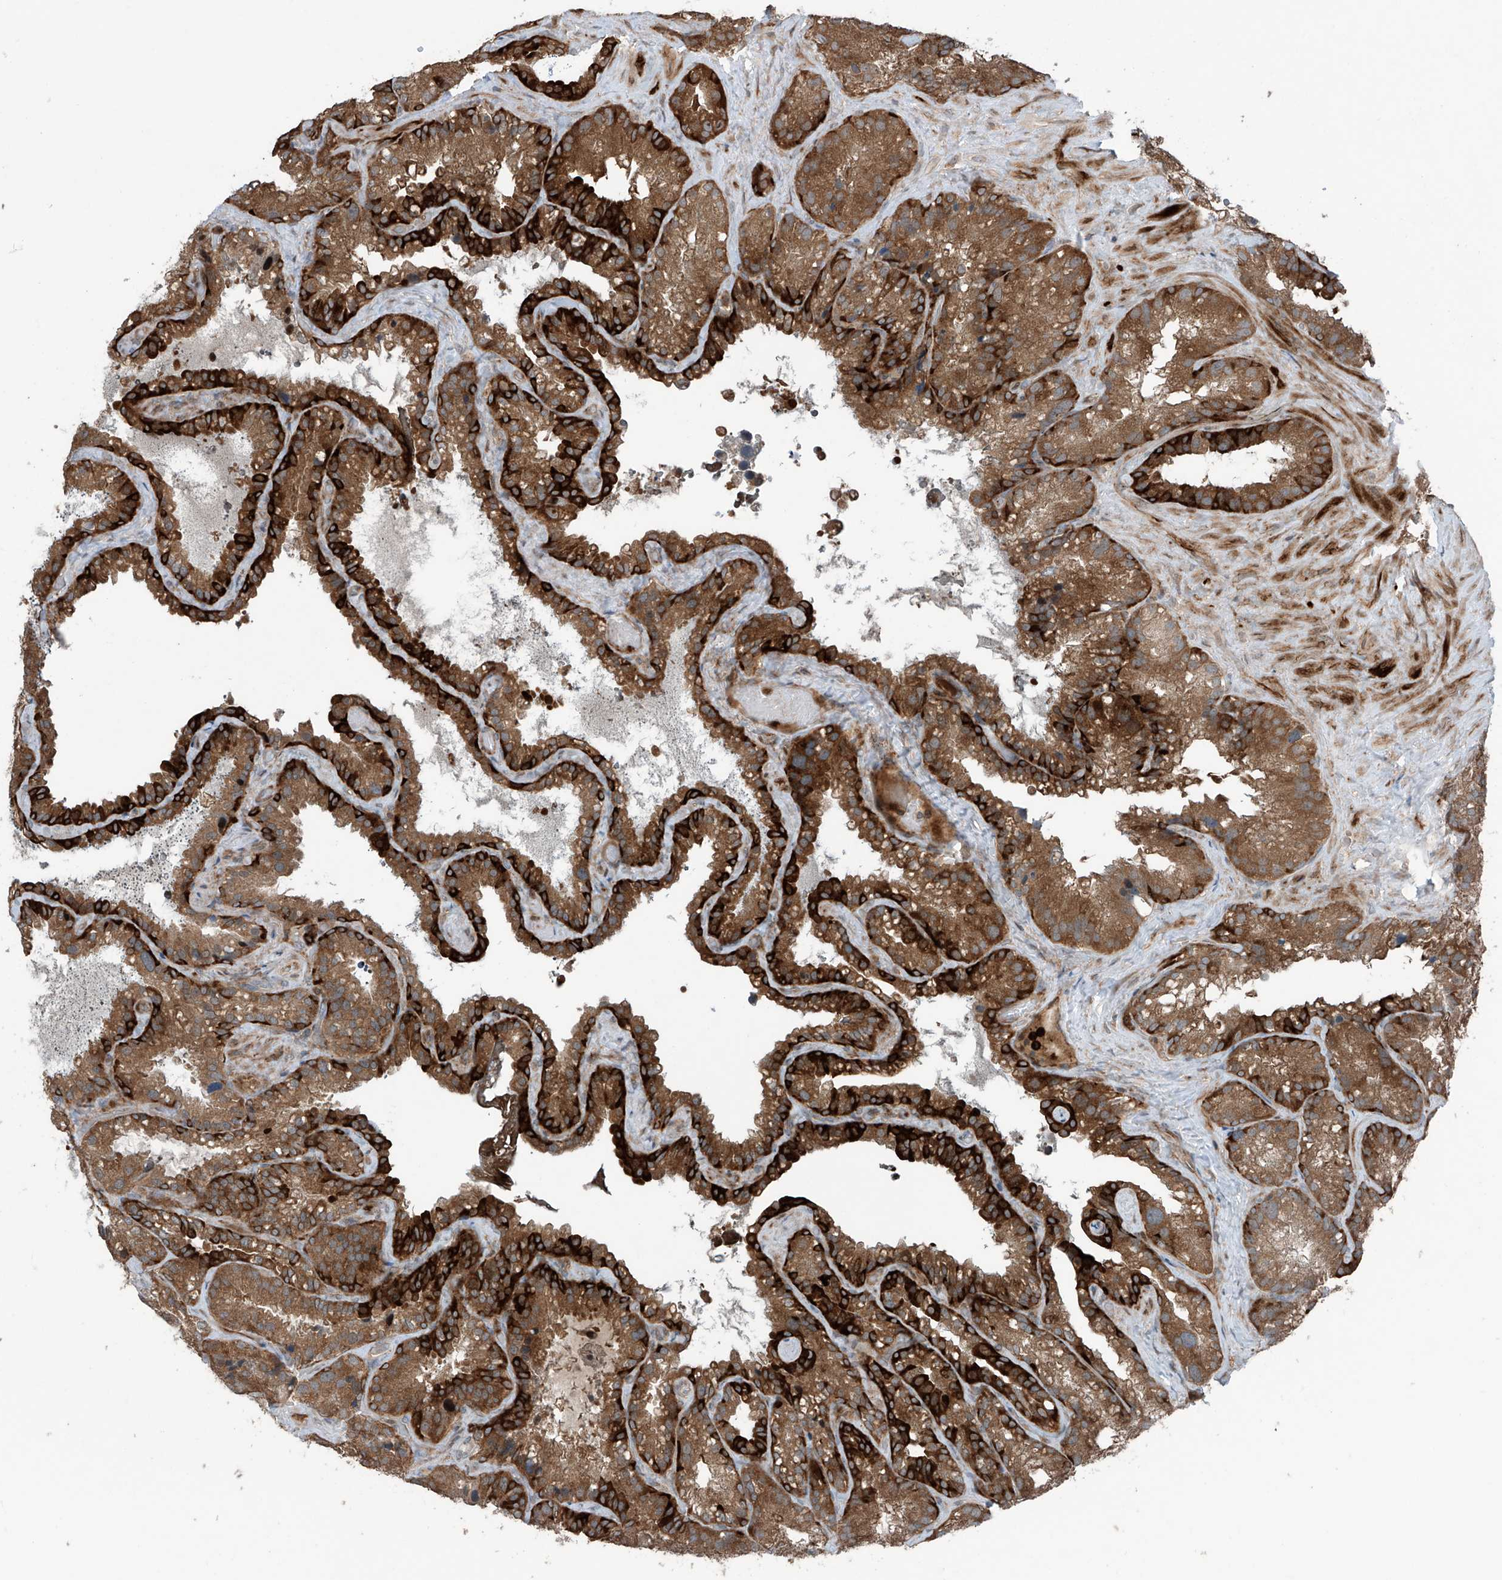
{"staining": {"intensity": "strong", "quantity": ">75%", "location": "cytoplasmic/membranous"}, "tissue": "seminal vesicle", "cell_type": "Glandular cells", "image_type": "normal", "snomed": [{"axis": "morphology", "description": "Normal tissue, NOS"}, {"axis": "topography", "description": "Prostate"}, {"axis": "topography", "description": "Seminal veicle"}], "caption": "Brown immunohistochemical staining in benign human seminal vesicle exhibits strong cytoplasmic/membranous staining in about >75% of glandular cells. Ihc stains the protein of interest in brown and the nuclei are stained blue.", "gene": "SAMD3", "patient": {"sex": "male", "age": 68}}